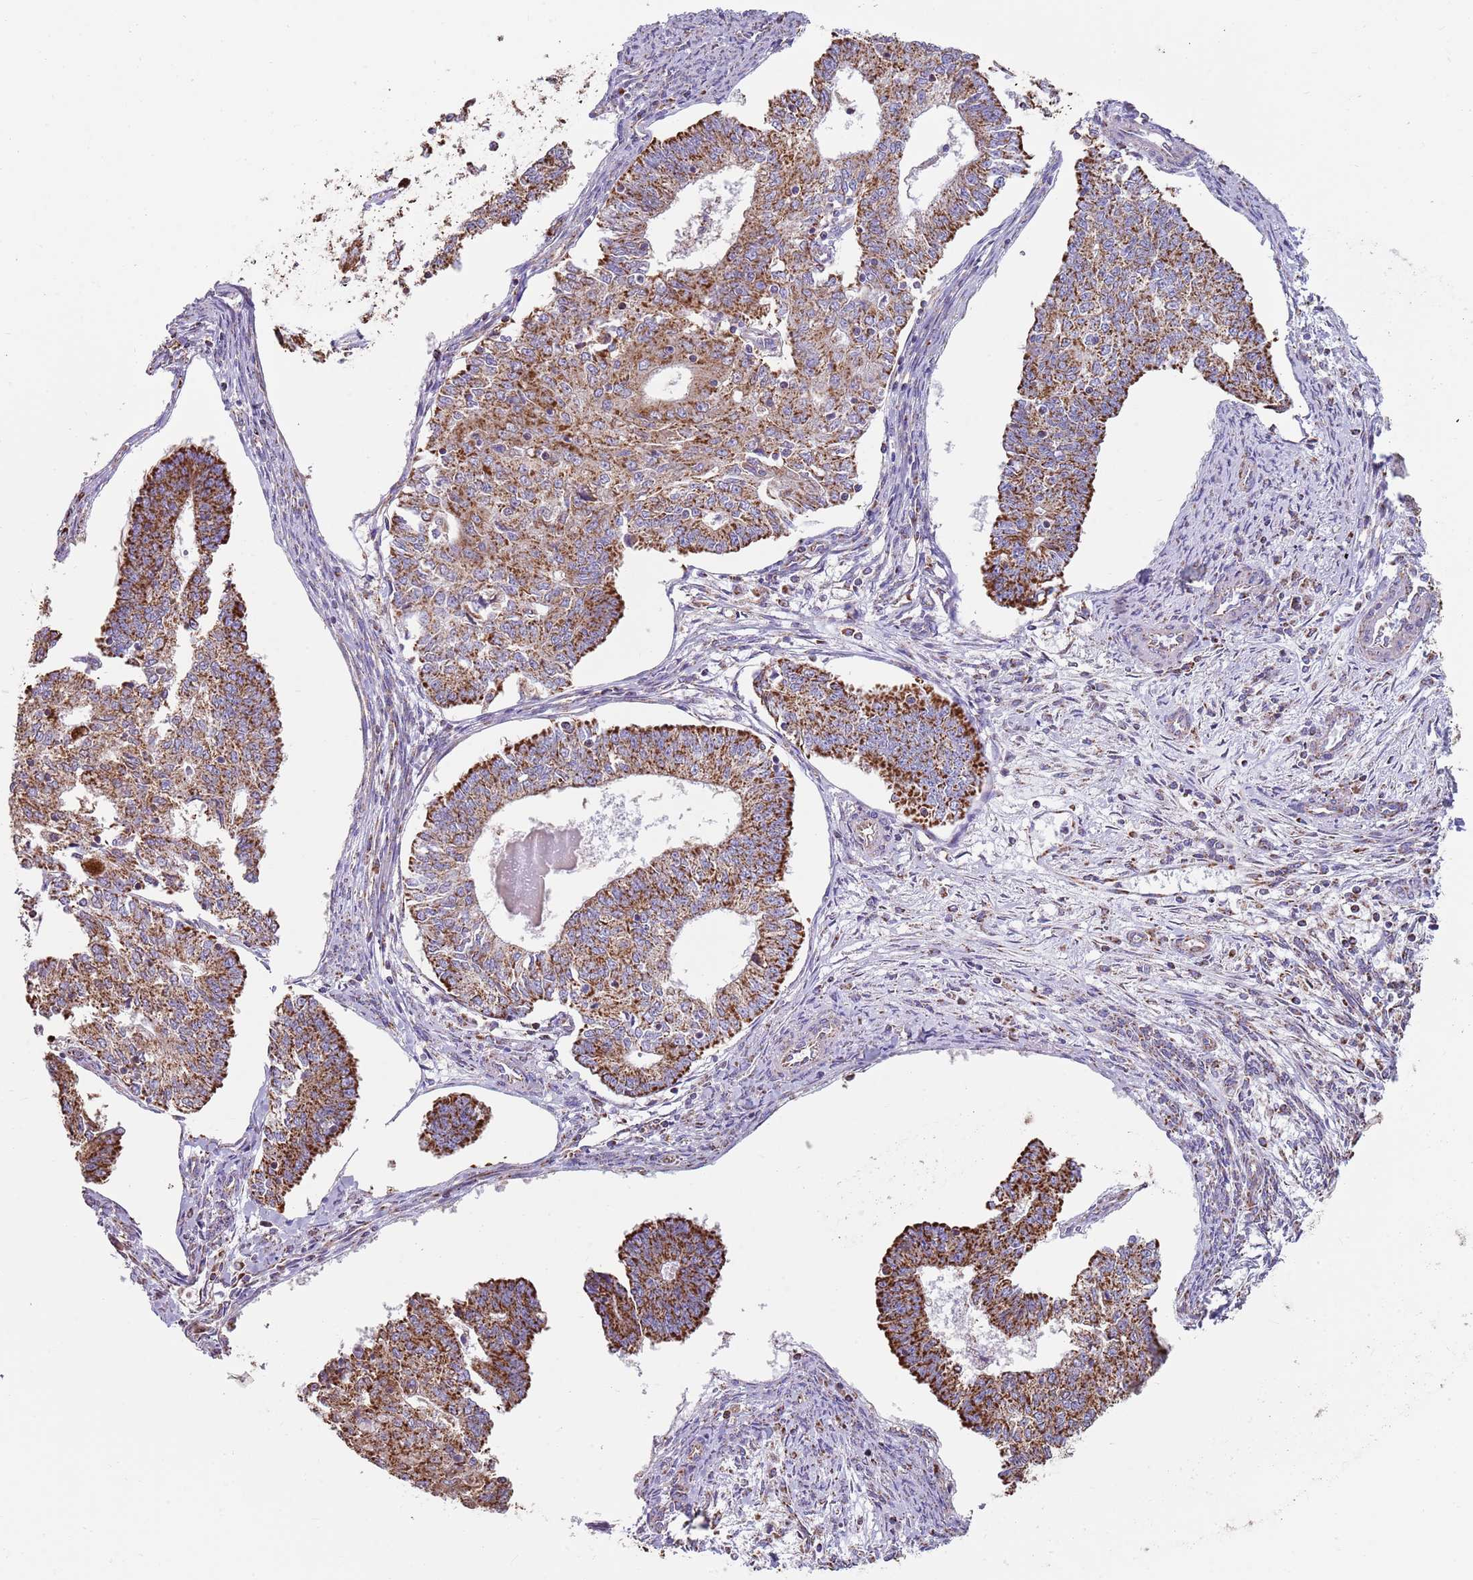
{"staining": {"intensity": "strong", "quantity": ">75%", "location": "cytoplasmic/membranous"}, "tissue": "endometrial cancer", "cell_type": "Tumor cells", "image_type": "cancer", "snomed": [{"axis": "morphology", "description": "Adenocarcinoma, NOS"}, {"axis": "topography", "description": "Endometrium"}], "caption": "A histopathology image of human endometrial adenocarcinoma stained for a protein exhibits strong cytoplasmic/membranous brown staining in tumor cells.", "gene": "TTLL1", "patient": {"sex": "female", "age": 56}}